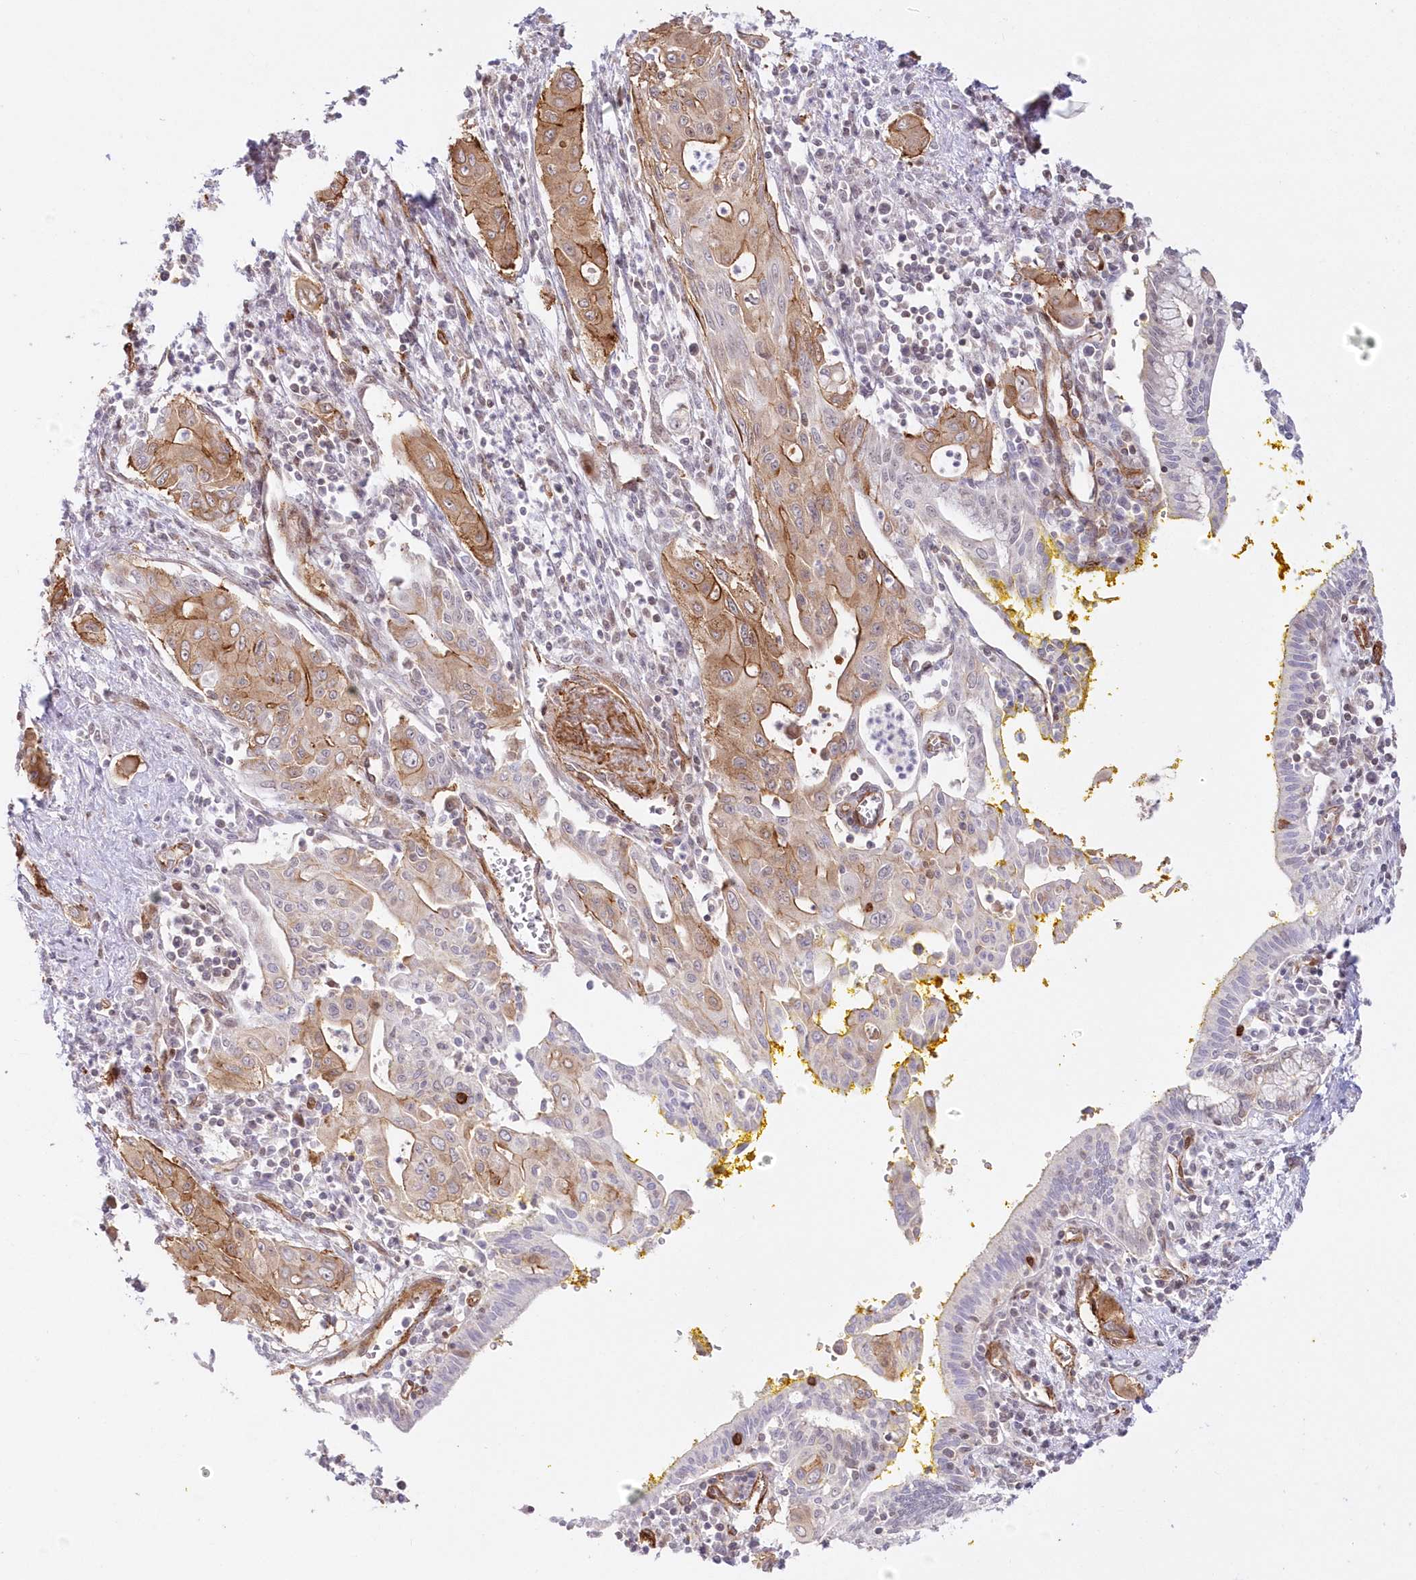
{"staining": {"intensity": "moderate", "quantity": ">75%", "location": "cytoplasmic/membranous"}, "tissue": "pancreatic cancer", "cell_type": "Tumor cells", "image_type": "cancer", "snomed": [{"axis": "morphology", "description": "Adenocarcinoma, NOS"}, {"axis": "topography", "description": "Pancreas"}], "caption": "About >75% of tumor cells in pancreatic cancer display moderate cytoplasmic/membranous protein positivity as visualized by brown immunohistochemical staining.", "gene": "AFAP1L2", "patient": {"sex": "male", "age": 58}}